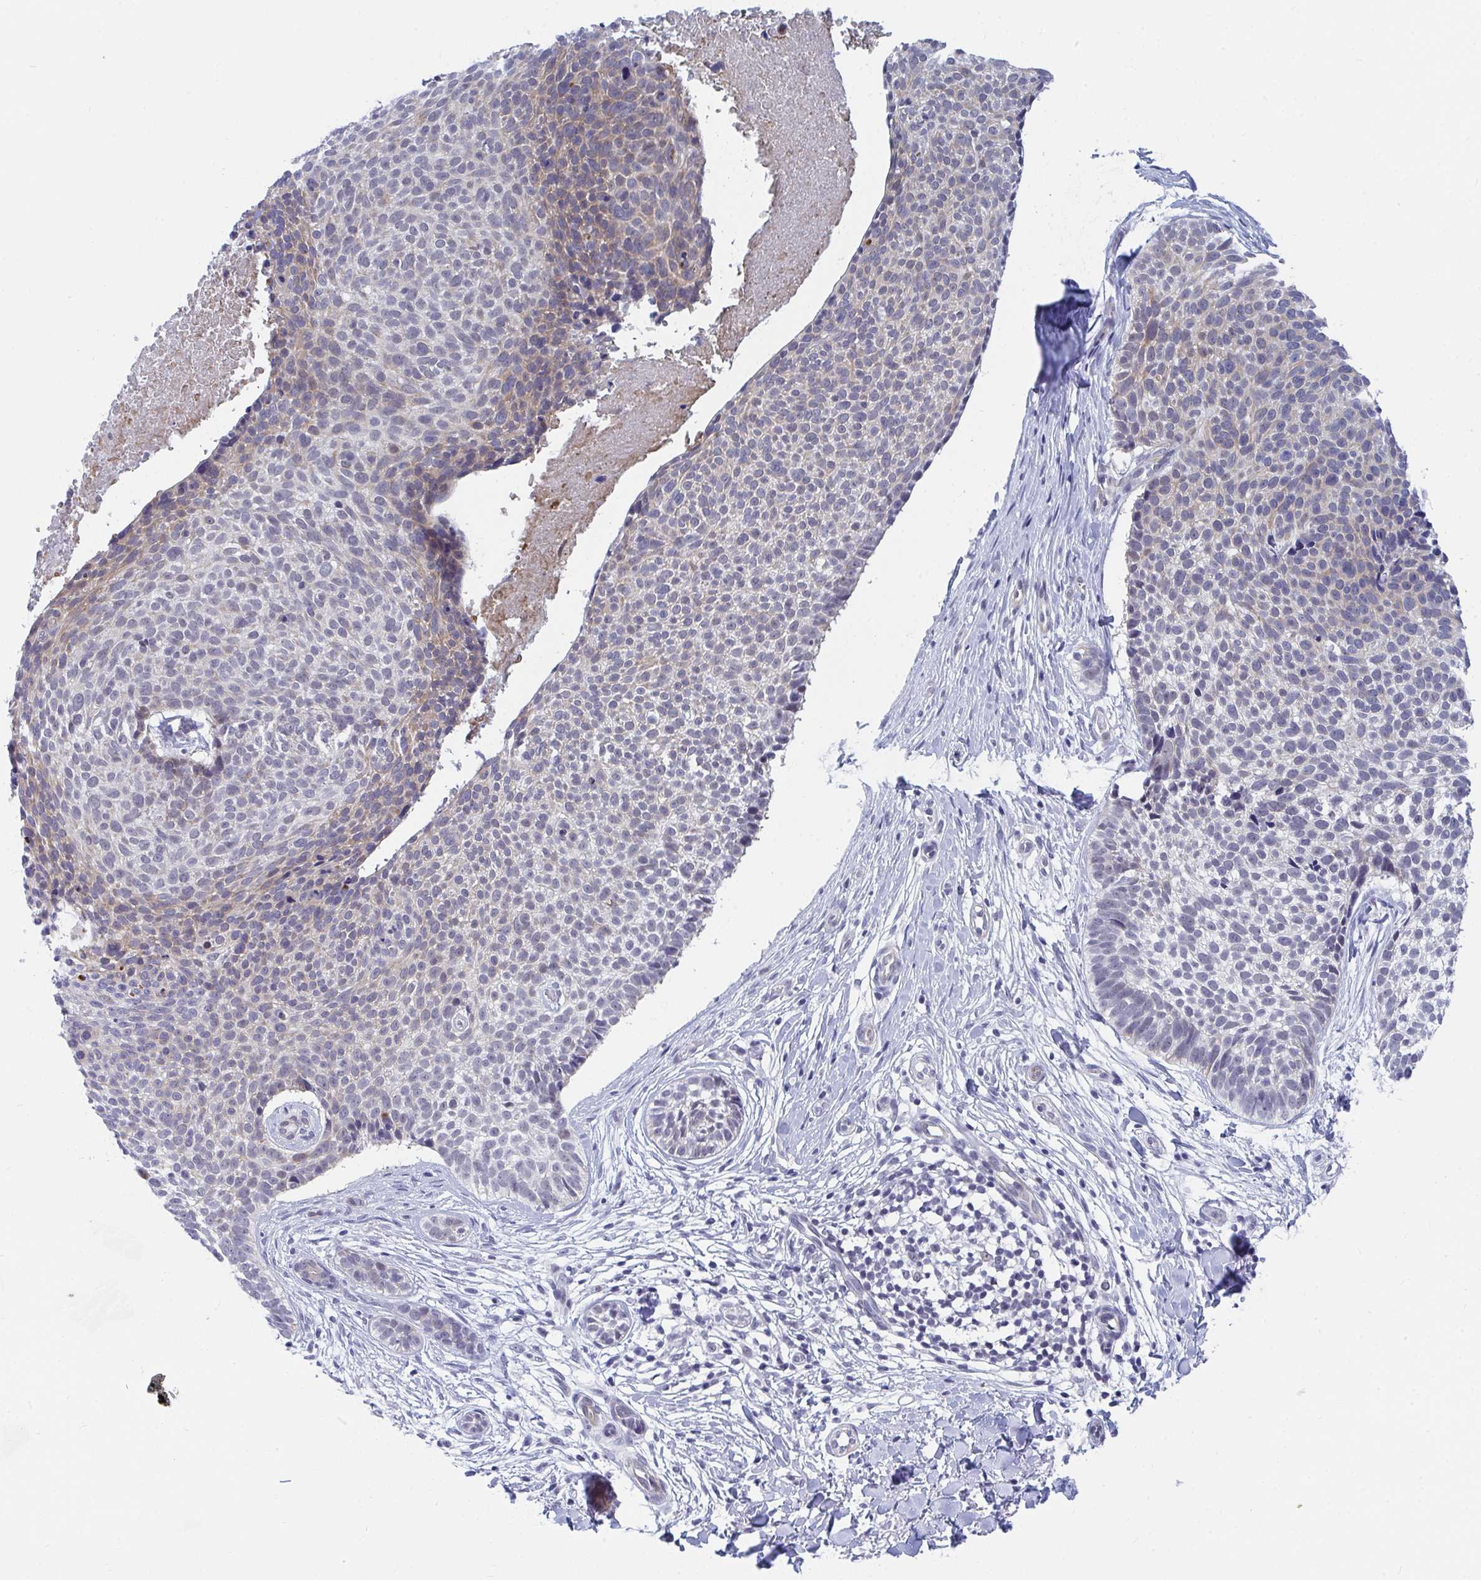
{"staining": {"intensity": "weak", "quantity": "25%-75%", "location": "cytoplasmic/membranous"}, "tissue": "skin cancer", "cell_type": "Tumor cells", "image_type": "cancer", "snomed": [{"axis": "morphology", "description": "Basal cell carcinoma"}, {"axis": "topography", "description": "Skin"}, {"axis": "topography", "description": "Skin of back"}], "caption": "The micrograph displays staining of skin cancer (basal cell carcinoma), revealing weak cytoplasmic/membranous protein staining (brown color) within tumor cells.", "gene": "DAOA", "patient": {"sex": "male", "age": 81}}